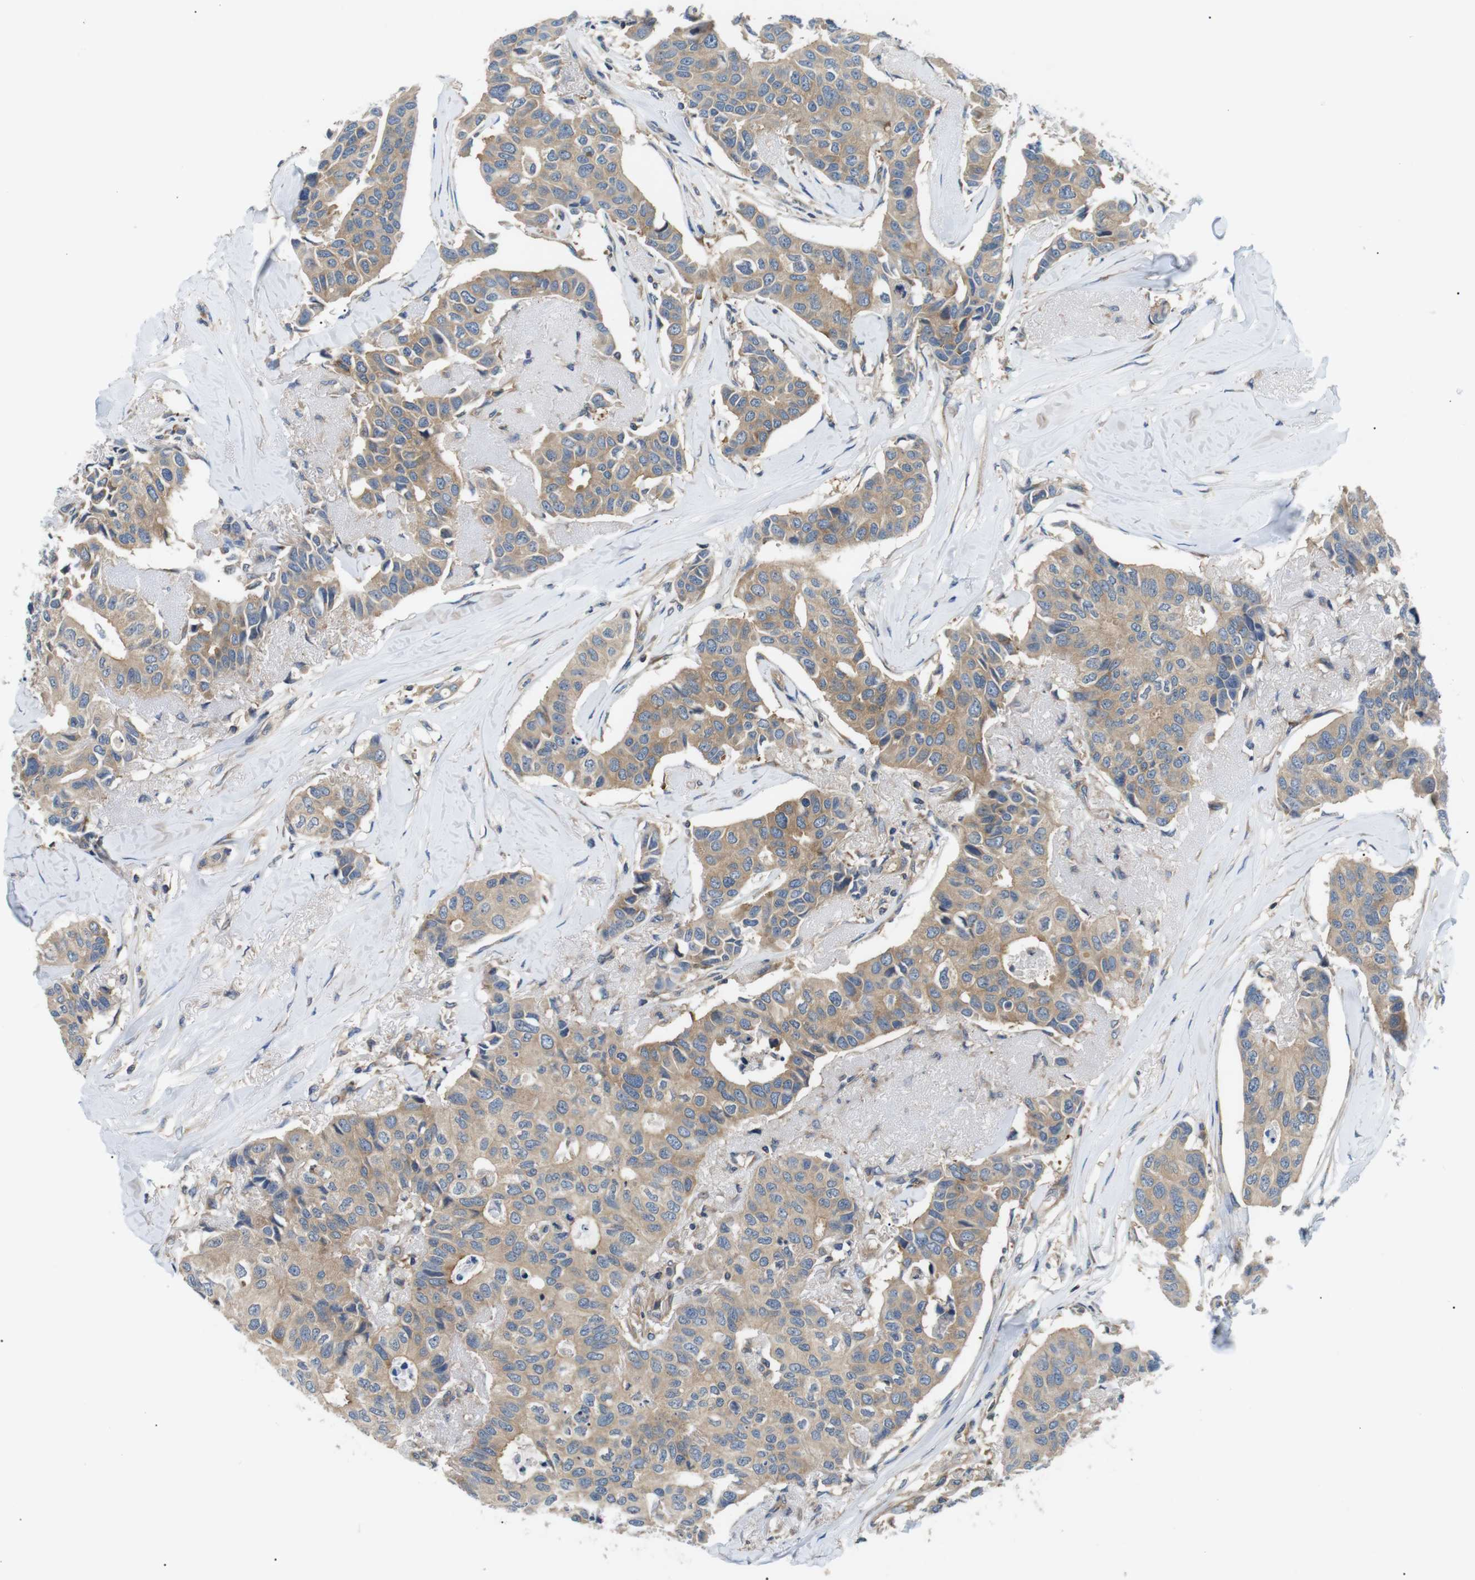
{"staining": {"intensity": "weak", "quantity": ">75%", "location": "cytoplasmic/membranous"}, "tissue": "breast cancer", "cell_type": "Tumor cells", "image_type": "cancer", "snomed": [{"axis": "morphology", "description": "Duct carcinoma"}, {"axis": "topography", "description": "Breast"}], "caption": "Immunohistochemistry (DAB (3,3'-diaminobenzidine)) staining of human breast cancer (invasive ductal carcinoma) demonstrates weak cytoplasmic/membranous protein expression in approximately >75% of tumor cells.", "gene": "DIPK1A", "patient": {"sex": "female", "age": 80}}